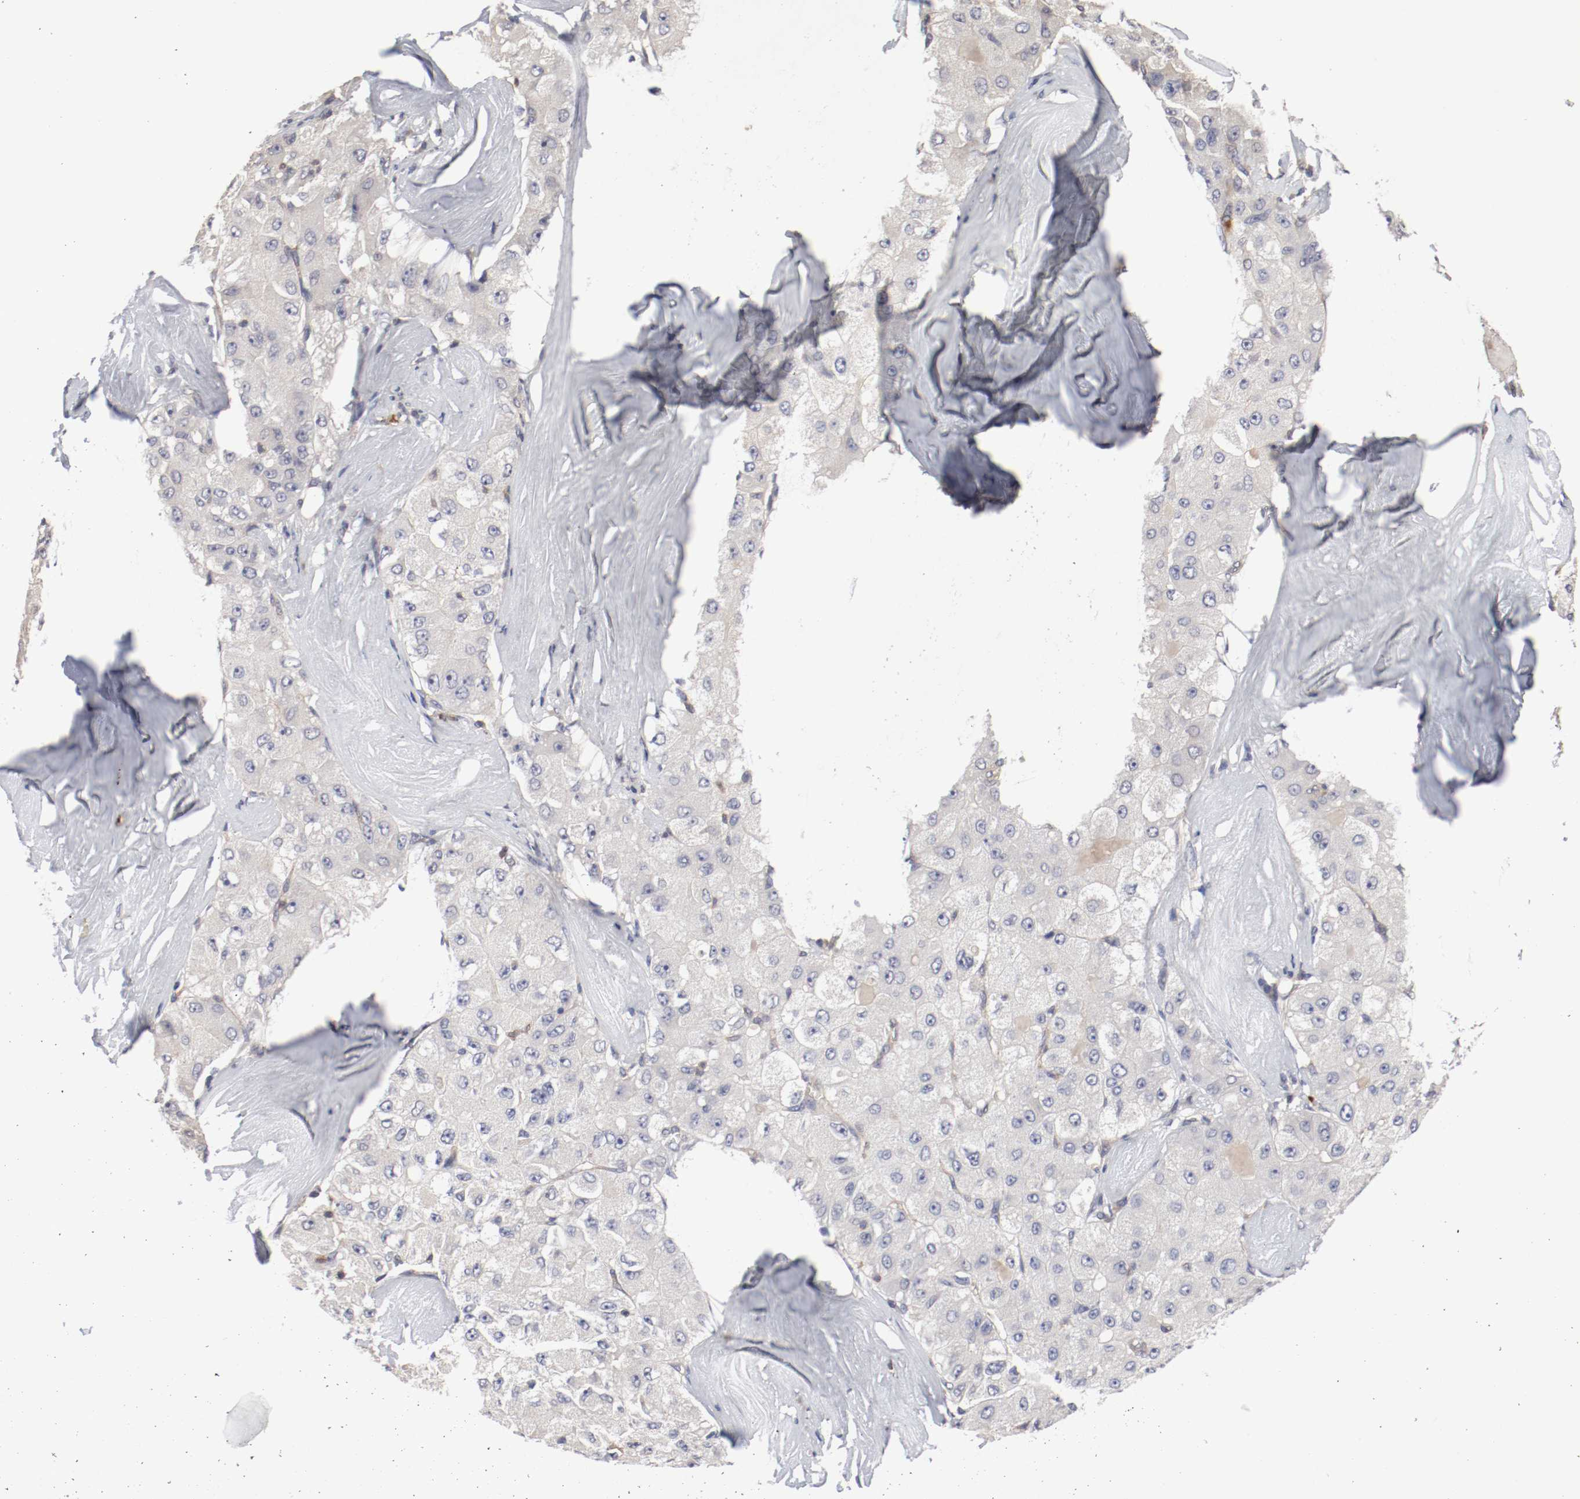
{"staining": {"intensity": "negative", "quantity": "none", "location": "none"}, "tissue": "liver cancer", "cell_type": "Tumor cells", "image_type": "cancer", "snomed": [{"axis": "morphology", "description": "Carcinoma, Hepatocellular, NOS"}, {"axis": "topography", "description": "Liver"}], "caption": "This is a histopathology image of IHC staining of hepatocellular carcinoma (liver), which shows no expression in tumor cells. (DAB (3,3'-diaminobenzidine) immunohistochemistry (IHC) with hematoxylin counter stain).", "gene": "CBL", "patient": {"sex": "male", "age": 80}}